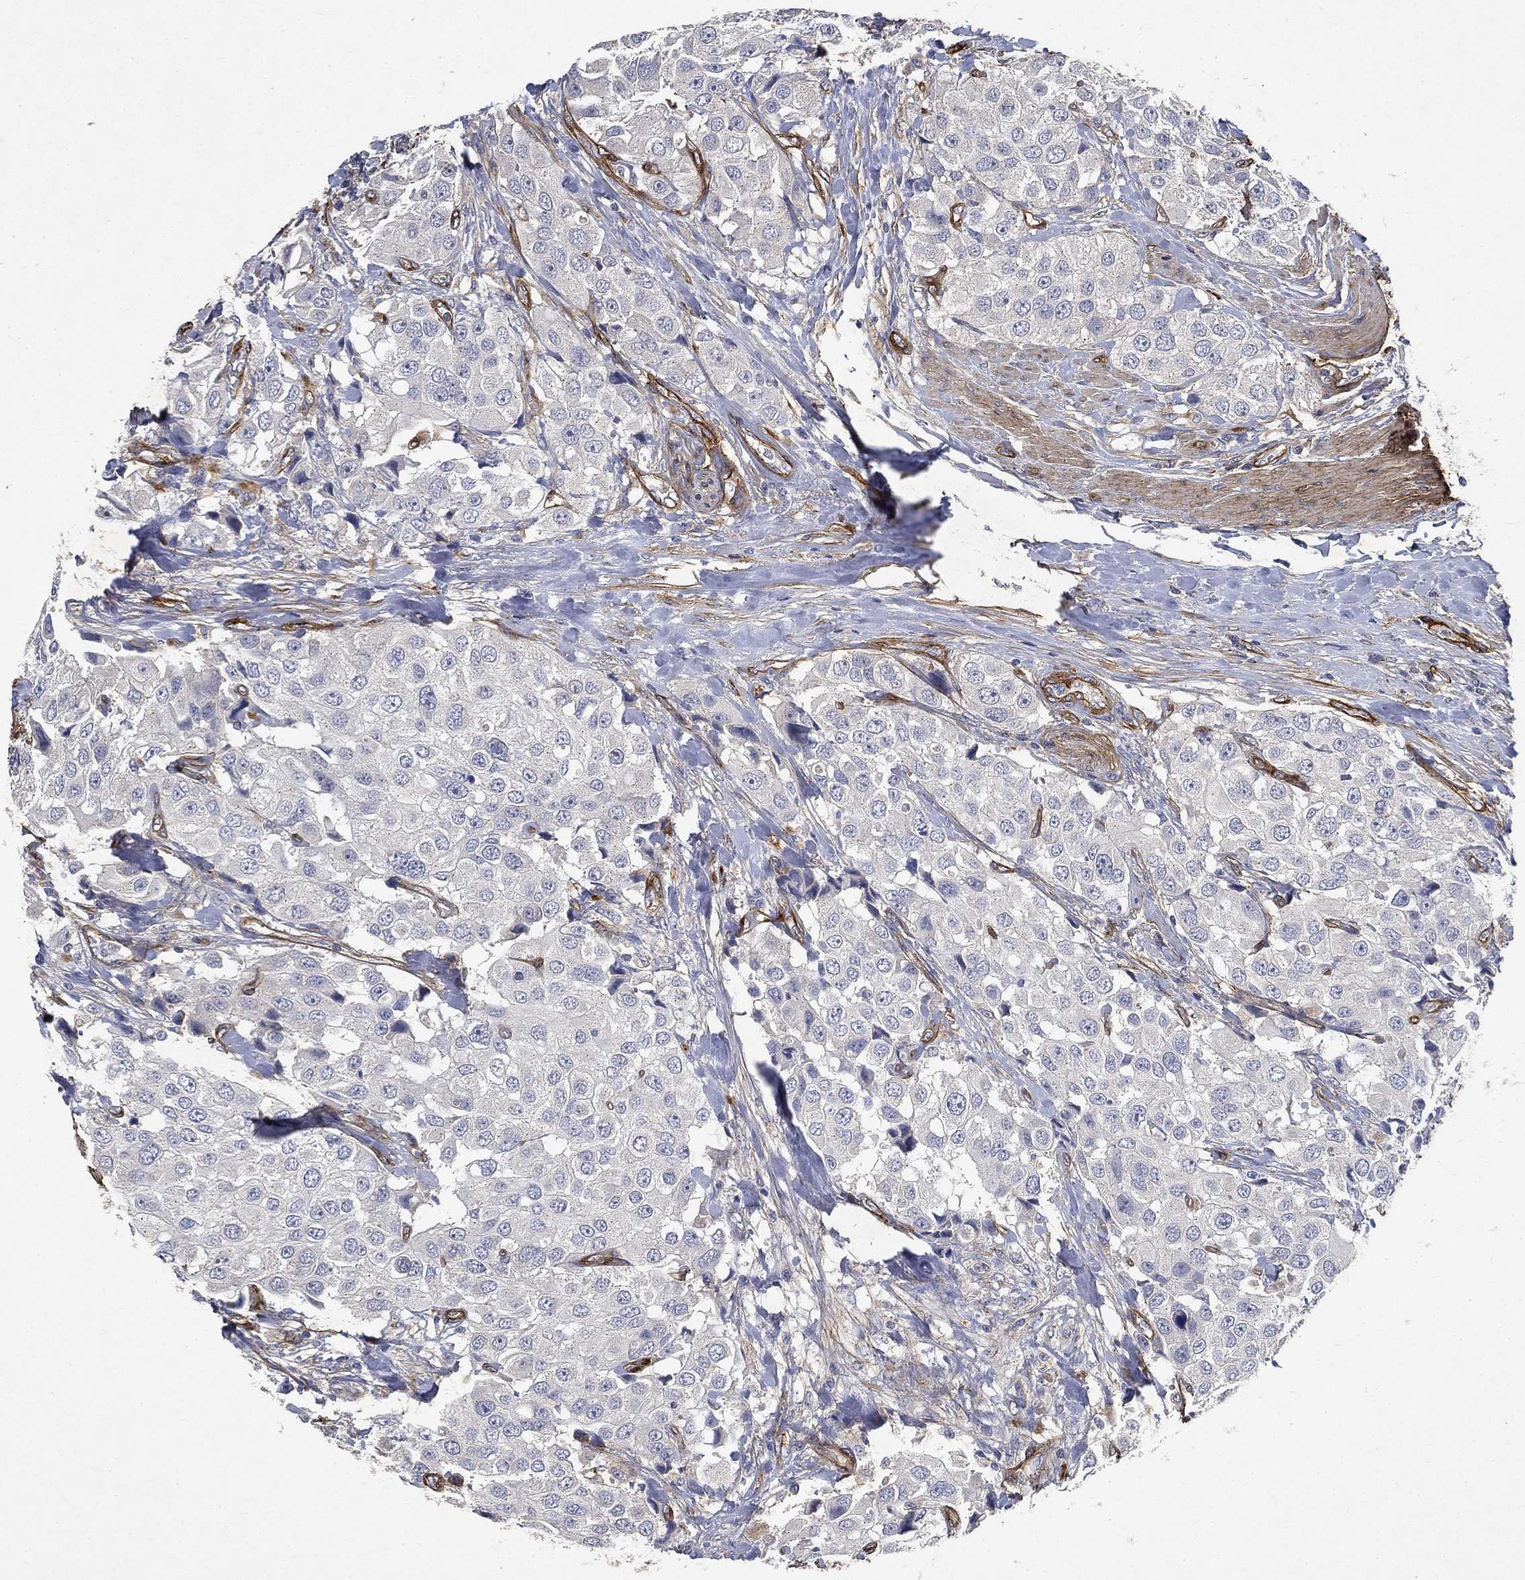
{"staining": {"intensity": "negative", "quantity": "none", "location": "none"}, "tissue": "urothelial cancer", "cell_type": "Tumor cells", "image_type": "cancer", "snomed": [{"axis": "morphology", "description": "Urothelial carcinoma, High grade"}, {"axis": "topography", "description": "Urinary bladder"}], "caption": "Urothelial cancer stained for a protein using IHC exhibits no expression tumor cells.", "gene": "COL4A2", "patient": {"sex": "female", "age": 64}}